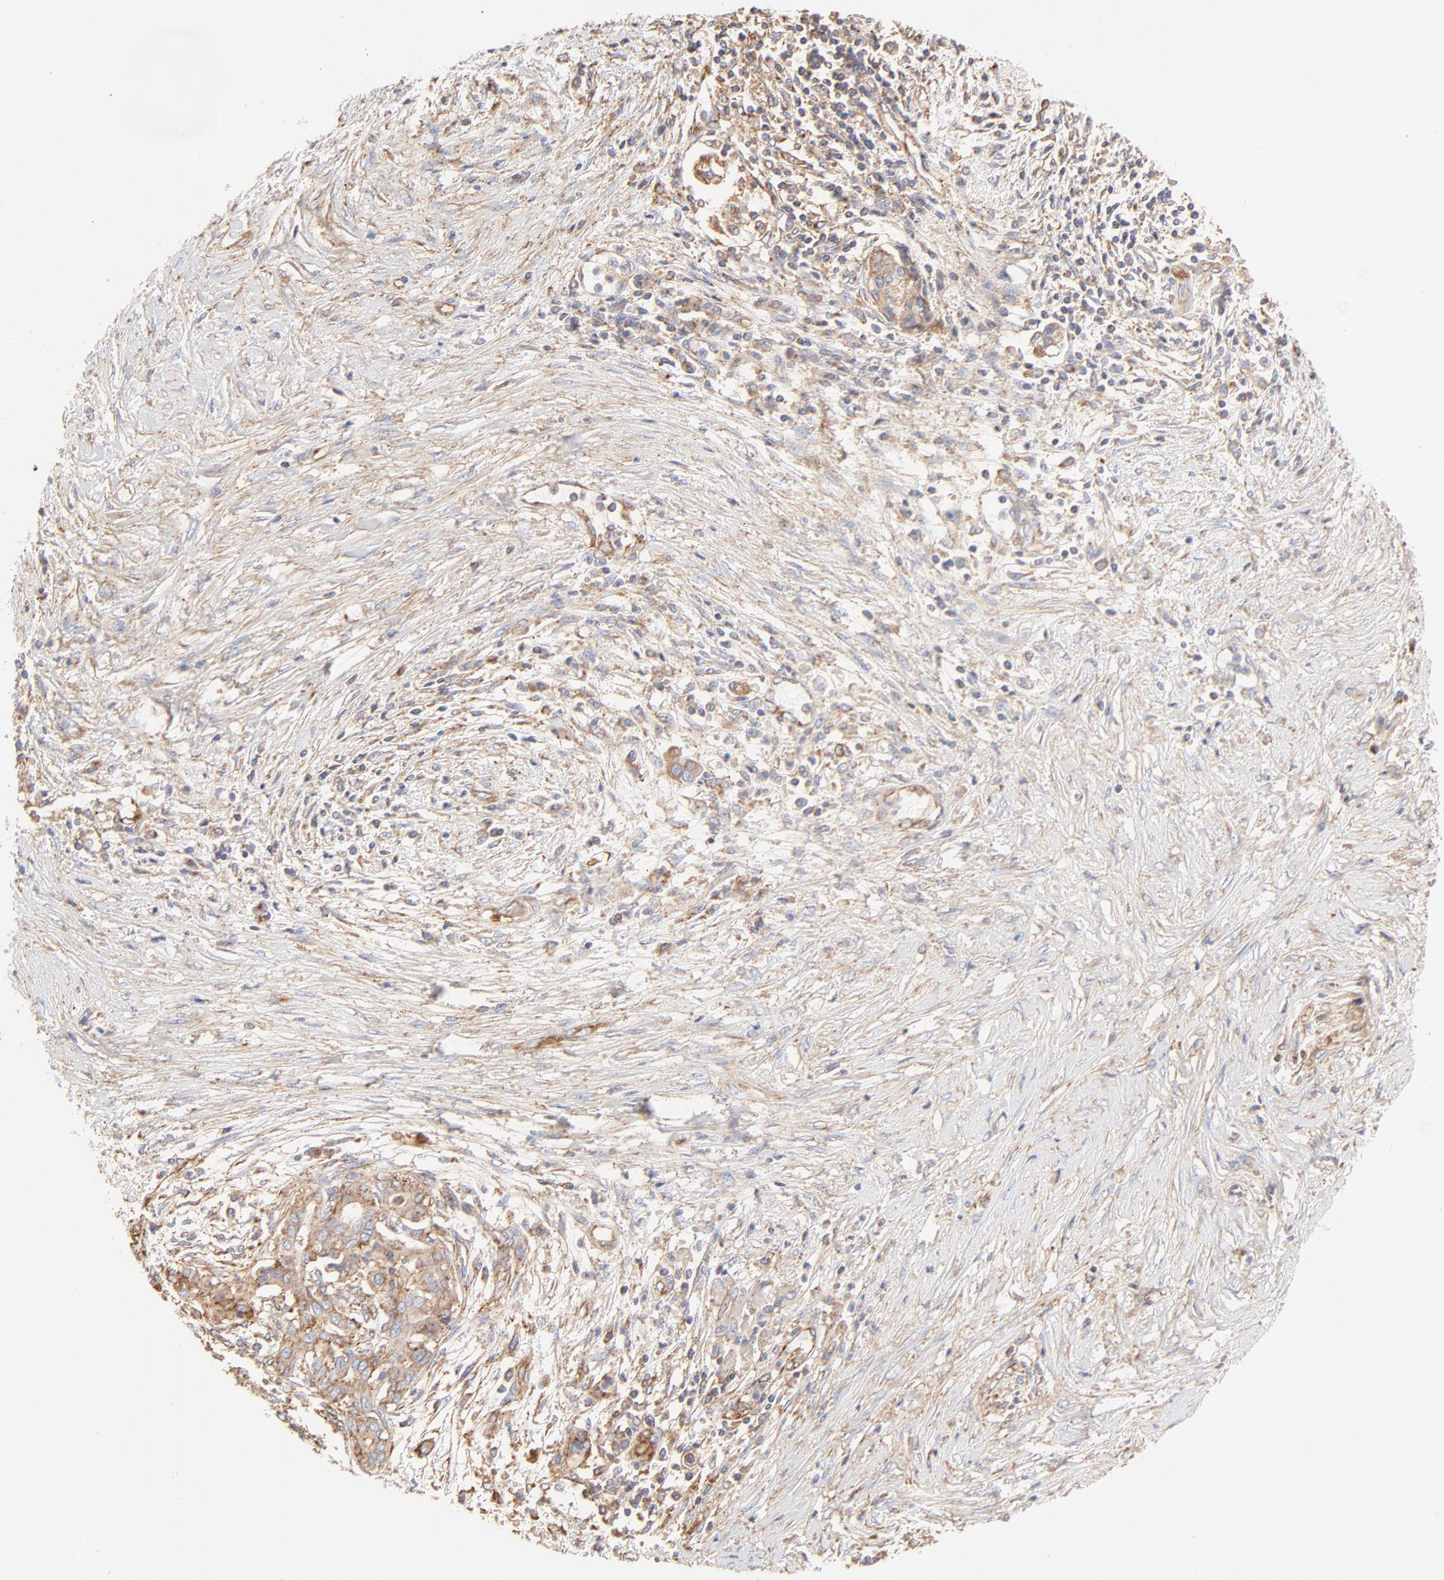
{"staining": {"intensity": "moderate", "quantity": ">75%", "location": "cytoplasmic/membranous"}, "tissue": "pancreatic cancer", "cell_type": "Tumor cells", "image_type": "cancer", "snomed": [{"axis": "morphology", "description": "Adenocarcinoma, NOS"}, {"axis": "topography", "description": "Pancreas"}], "caption": "This micrograph exhibits immunohistochemistry (IHC) staining of human pancreatic adenocarcinoma, with medium moderate cytoplasmic/membranous expression in approximately >75% of tumor cells.", "gene": "CLTB", "patient": {"sex": "female", "age": 59}}